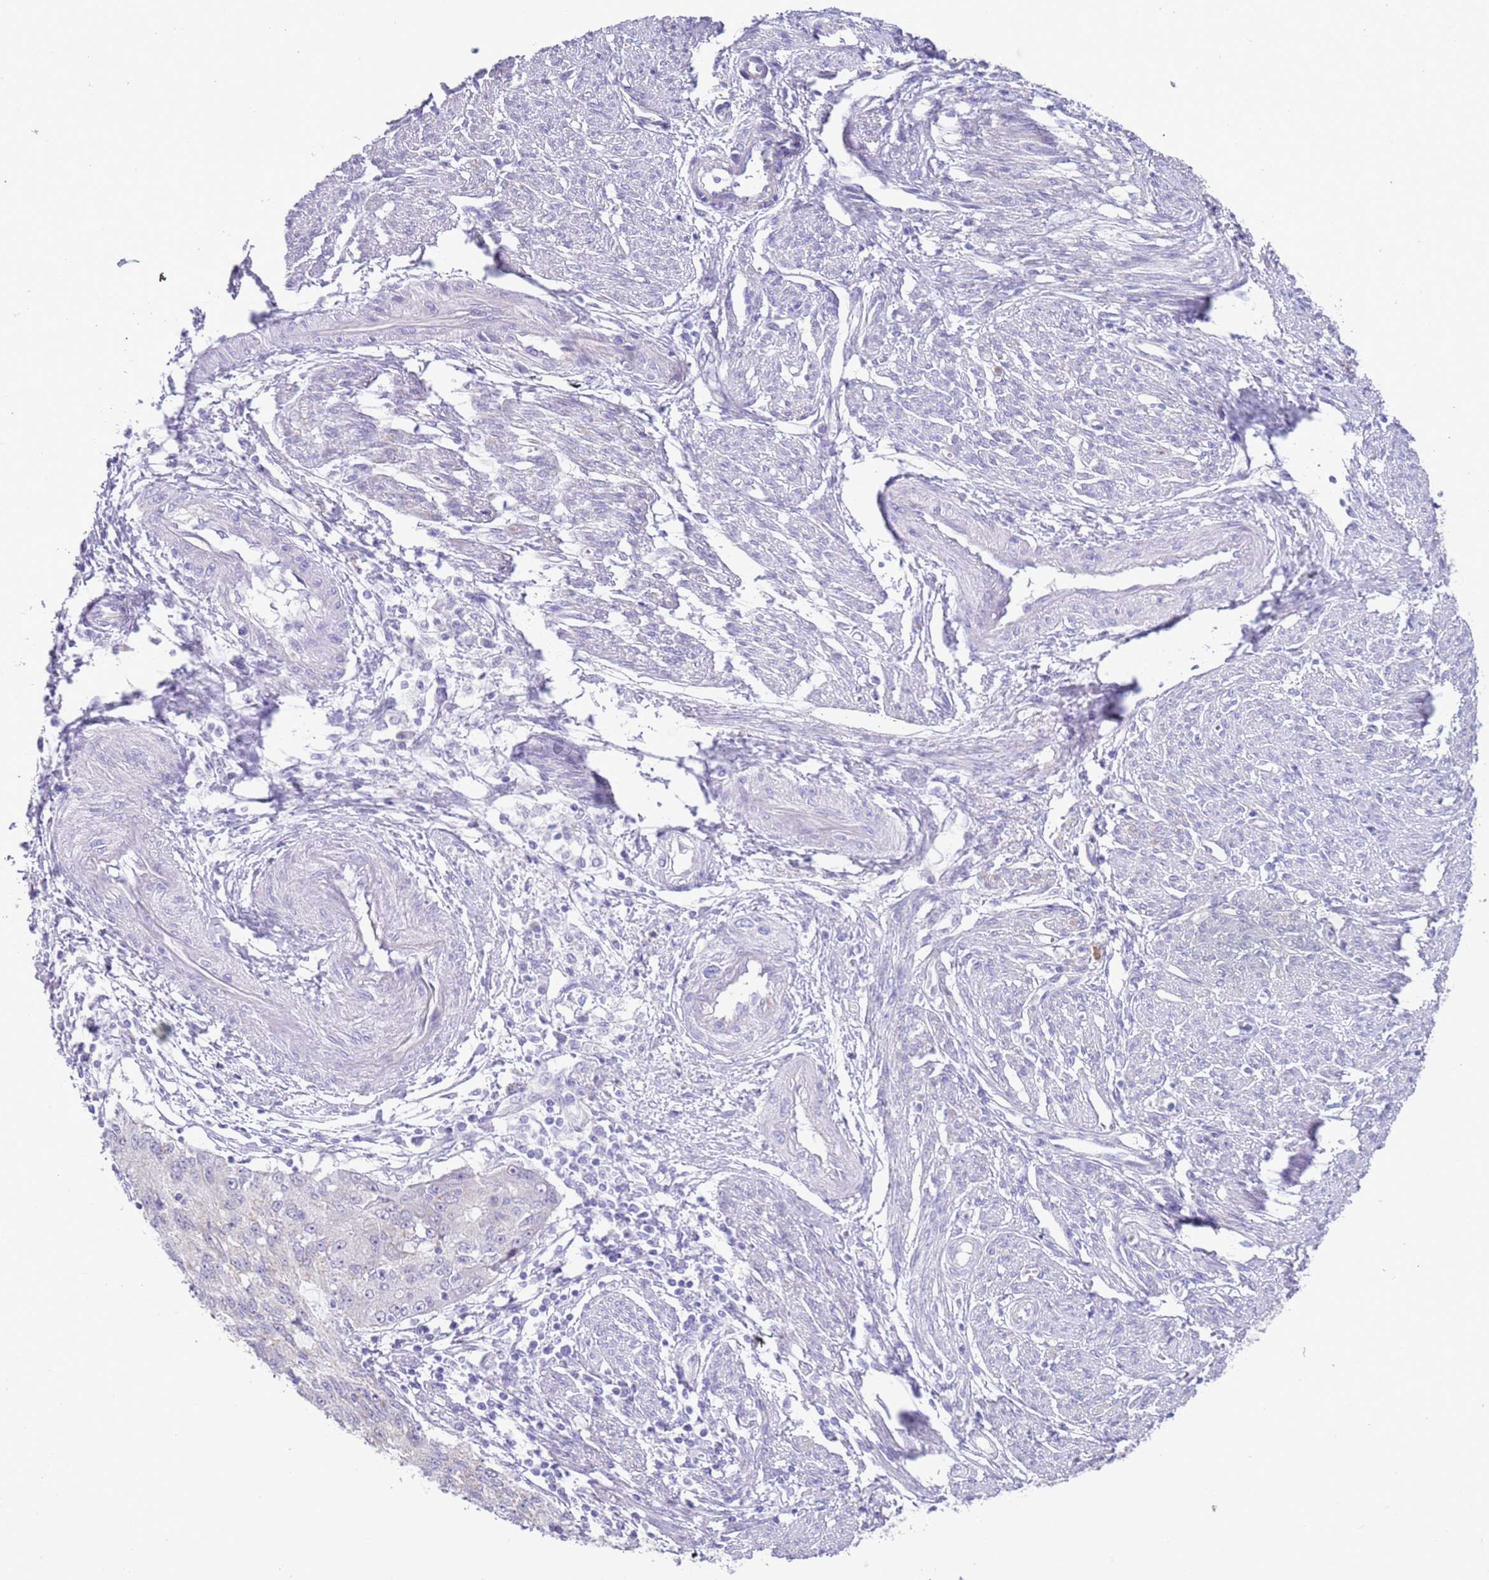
{"staining": {"intensity": "negative", "quantity": "none", "location": "none"}, "tissue": "endometrial cancer", "cell_type": "Tumor cells", "image_type": "cancer", "snomed": [{"axis": "morphology", "description": "Adenocarcinoma, NOS"}, {"axis": "topography", "description": "Endometrium"}], "caption": "Micrograph shows no significant protein expression in tumor cells of endometrial adenocarcinoma.", "gene": "SPIRE2", "patient": {"sex": "female", "age": 56}}